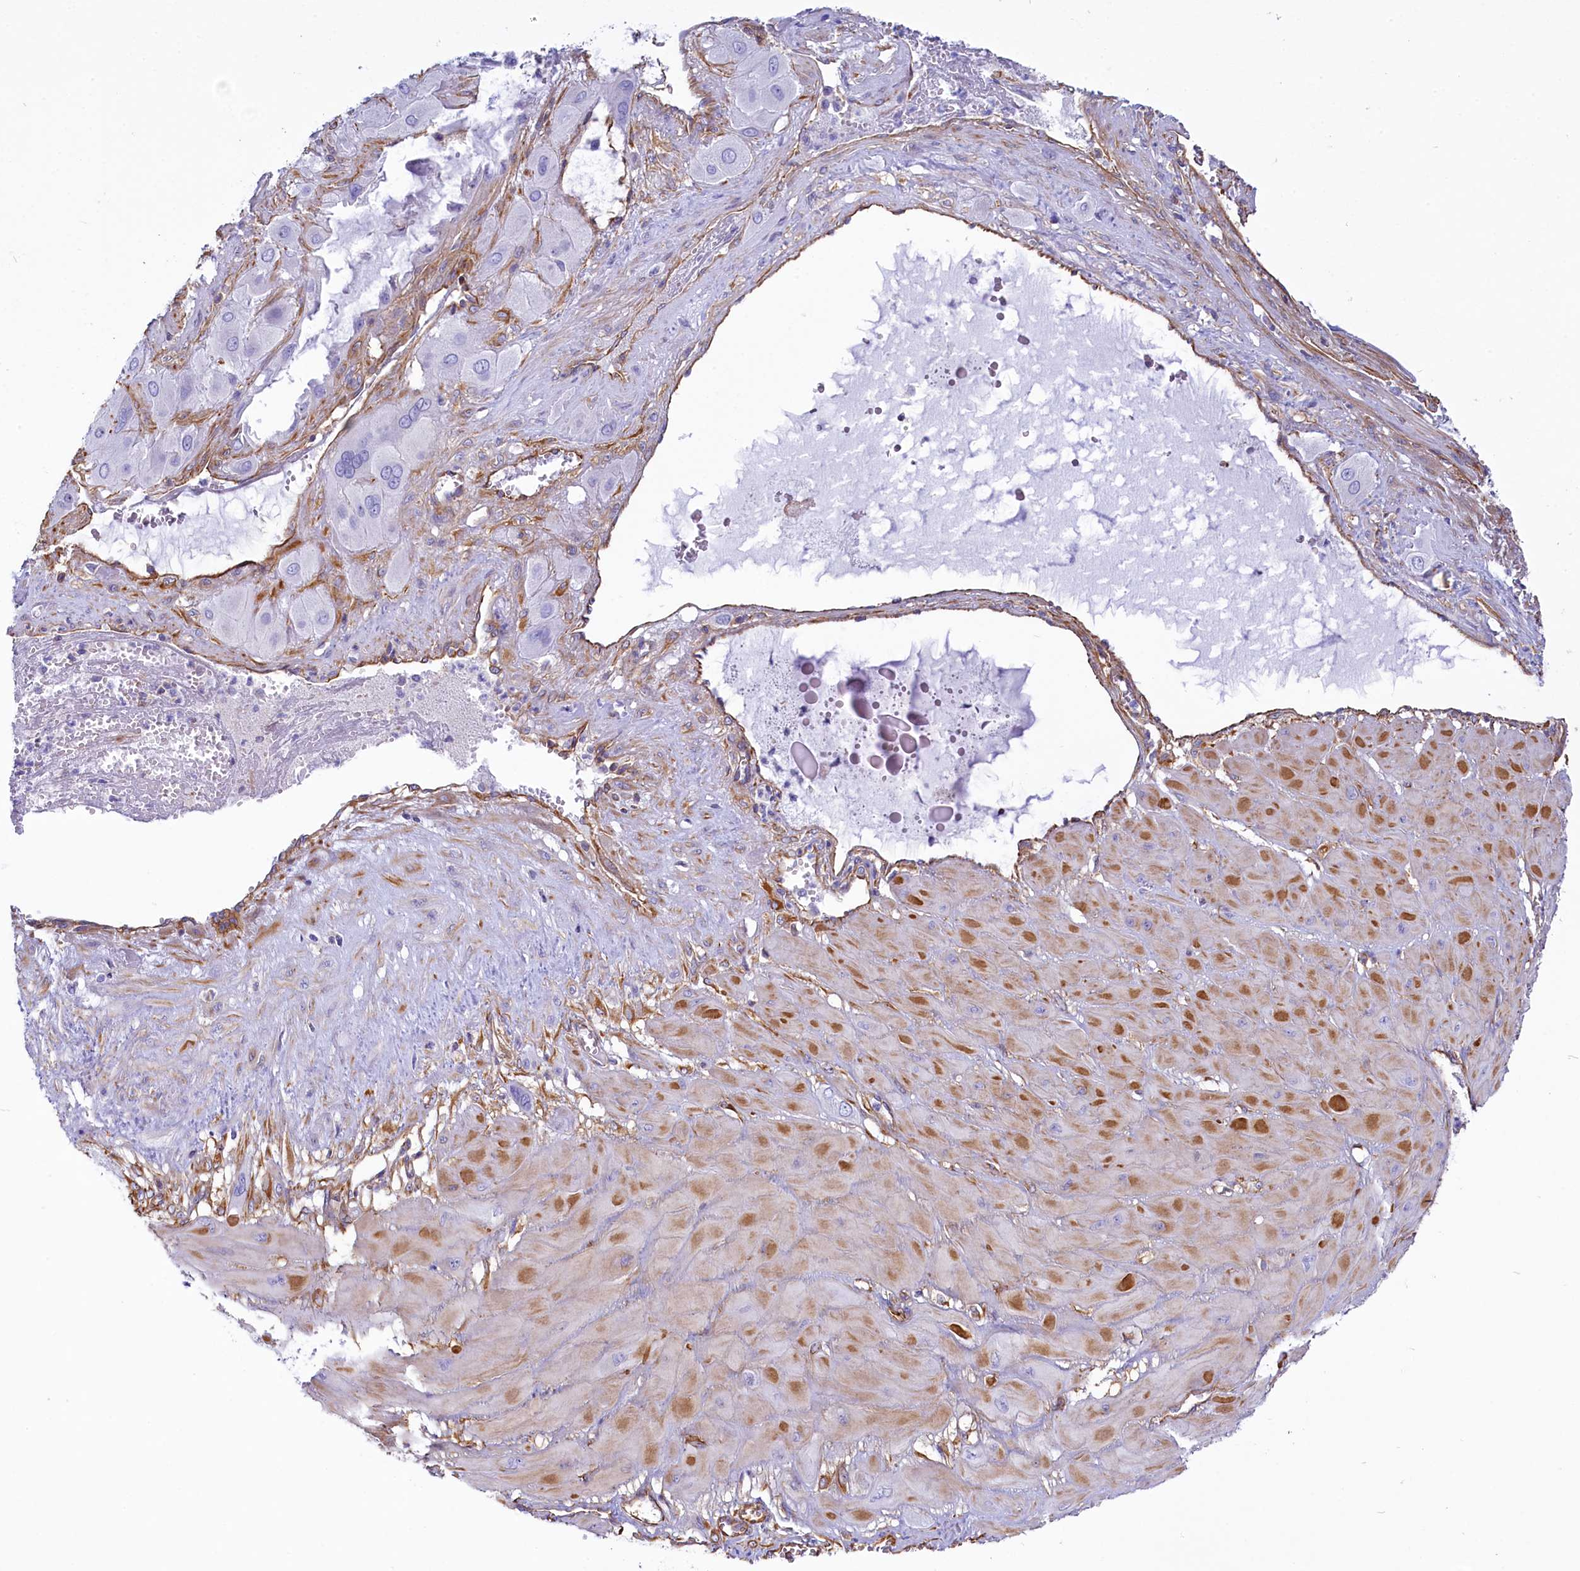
{"staining": {"intensity": "negative", "quantity": "none", "location": "none"}, "tissue": "cervical cancer", "cell_type": "Tumor cells", "image_type": "cancer", "snomed": [{"axis": "morphology", "description": "Squamous cell carcinoma, NOS"}, {"axis": "topography", "description": "Cervix"}], "caption": "A high-resolution micrograph shows immunohistochemistry (IHC) staining of cervical squamous cell carcinoma, which exhibits no significant staining in tumor cells. (Immunohistochemistry, brightfield microscopy, high magnification).", "gene": "CD99", "patient": {"sex": "female", "age": 34}}